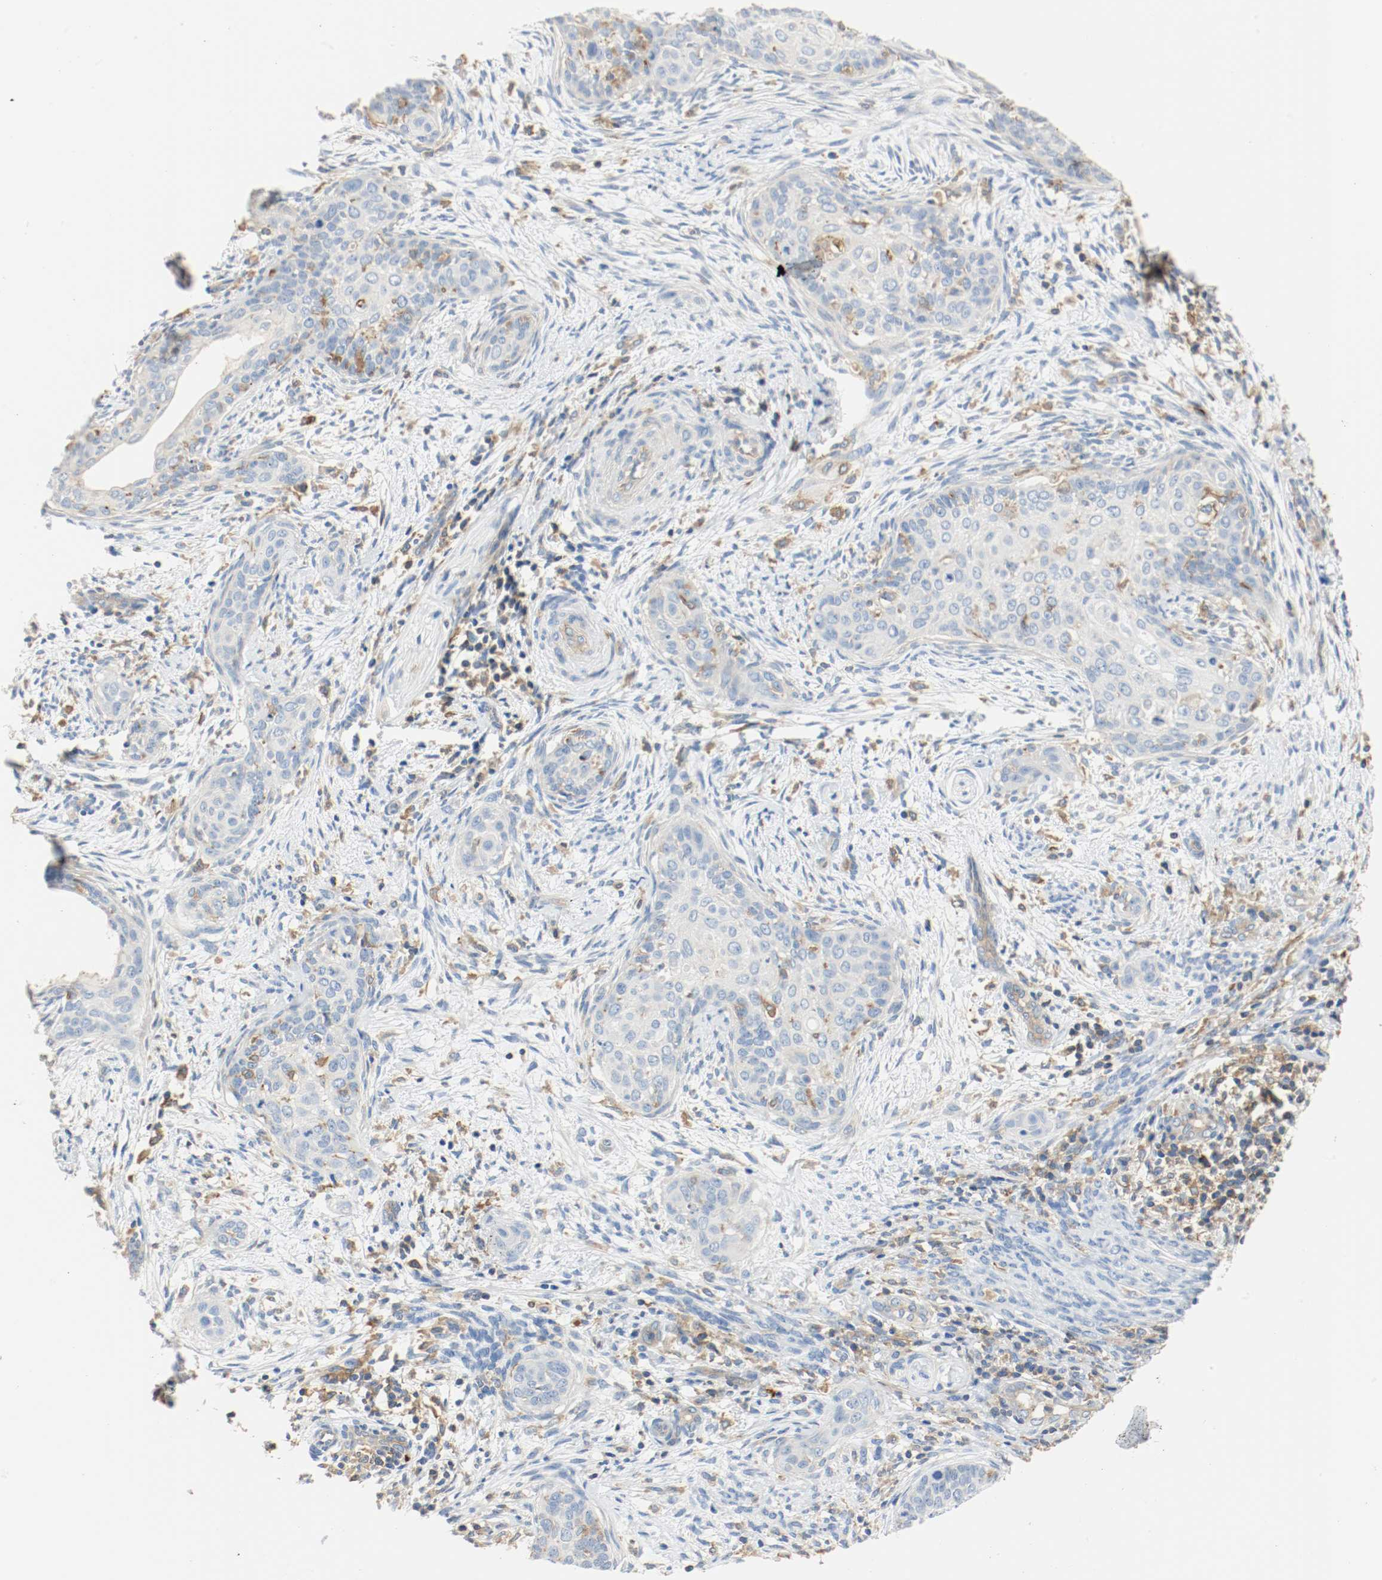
{"staining": {"intensity": "weak", "quantity": "25%-75%", "location": "cytoplasmic/membranous"}, "tissue": "cervical cancer", "cell_type": "Tumor cells", "image_type": "cancer", "snomed": [{"axis": "morphology", "description": "Squamous cell carcinoma, NOS"}, {"axis": "topography", "description": "Cervix"}], "caption": "An immunohistochemistry image of neoplastic tissue is shown. Protein staining in brown labels weak cytoplasmic/membranous positivity in cervical cancer (squamous cell carcinoma) within tumor cells. The staining was performed using DAB, with brown indicating positive protein expression. Nuclei are stained blue with hematoxylin.", "gene": "ARPC1B", "patient": {"sex": "female", "age": 33}}